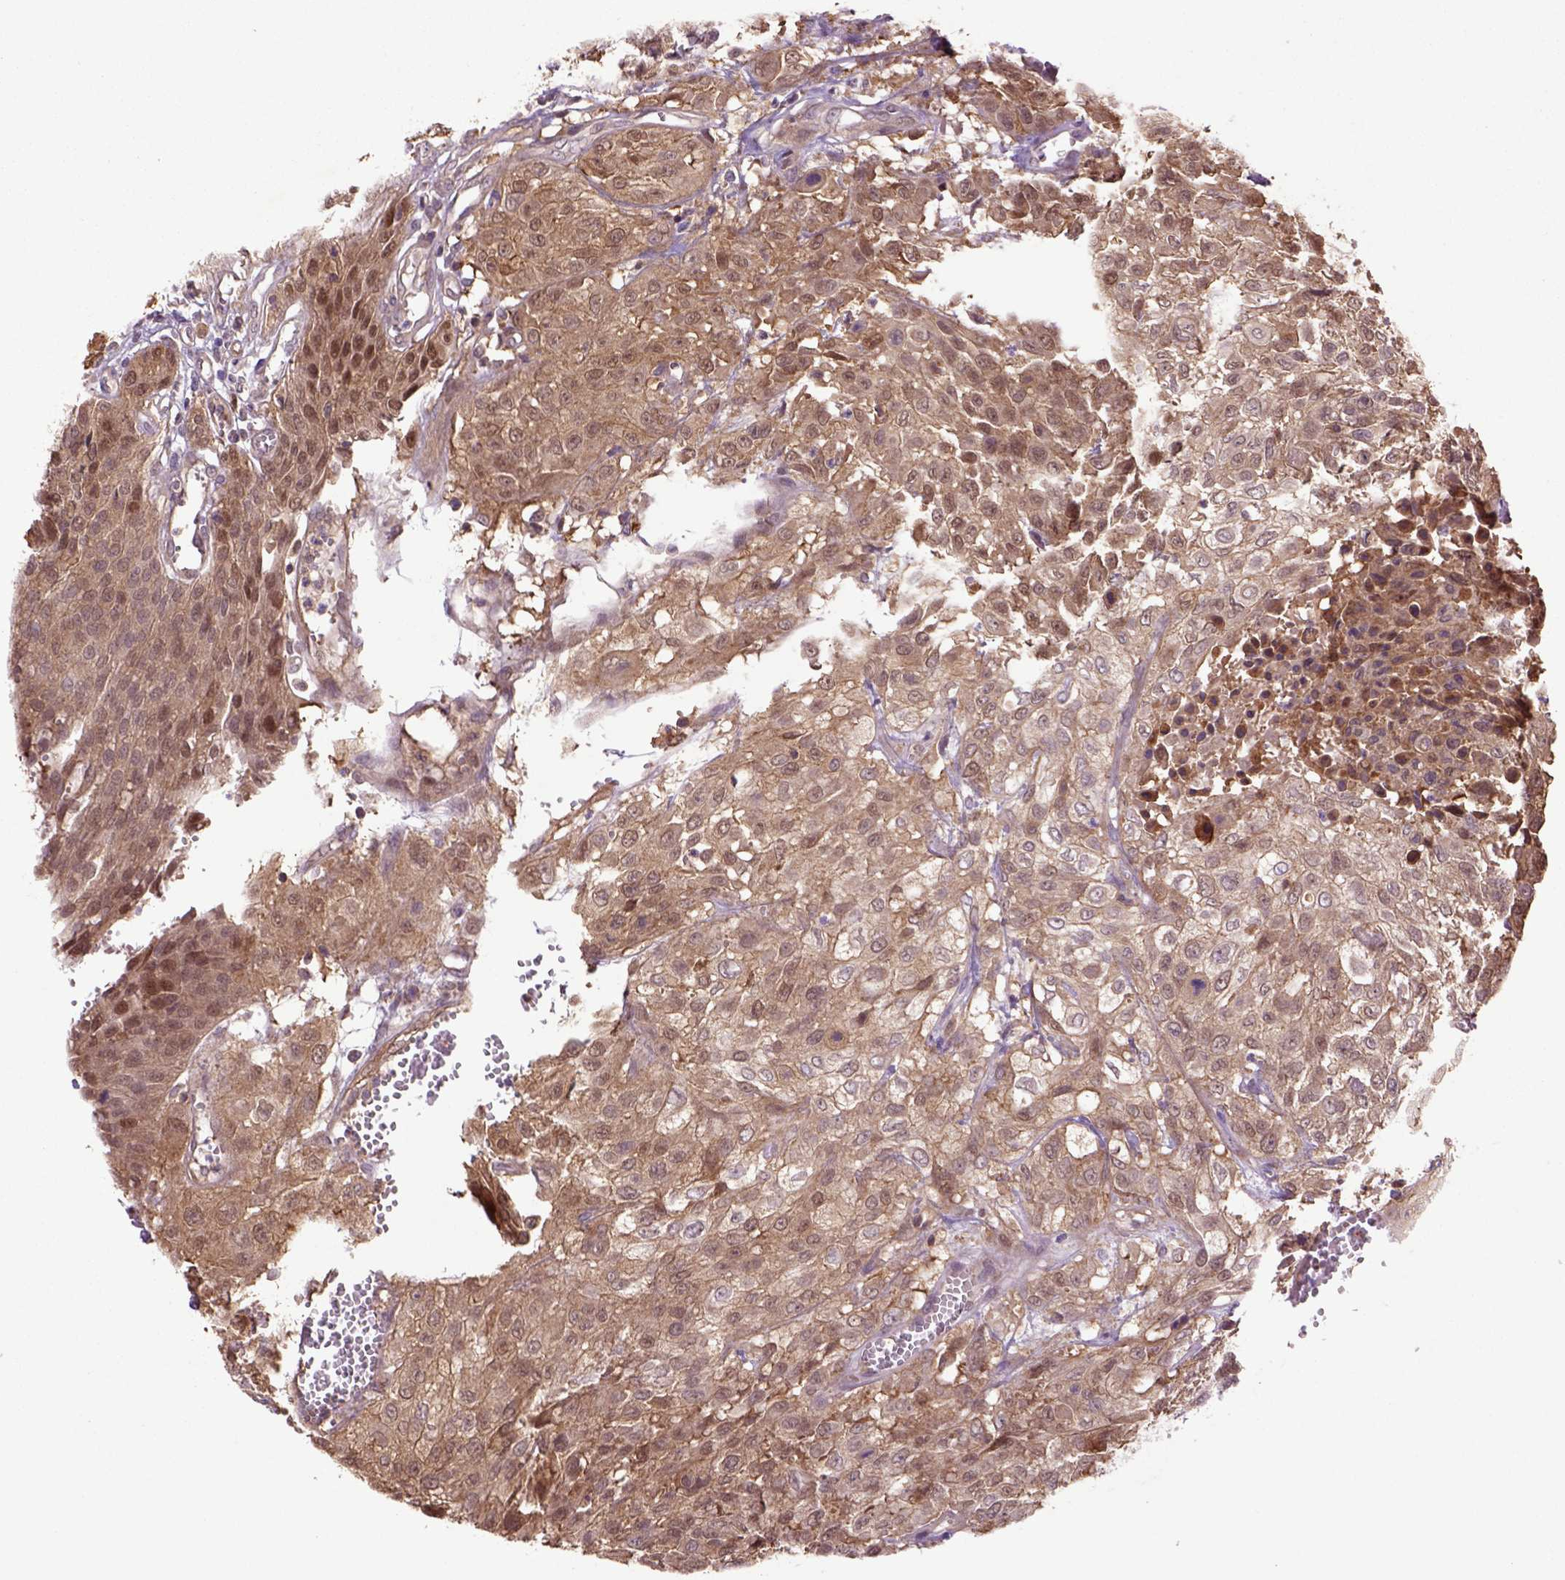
{"staining": {"intensity": "moderate", "quantity": ">75%", "location": "cytoplasmic/membranous,nuclear"}, "tissue": "urothelial cancer", "cell_type": "Tumor cells", "image_type": "cancer", "snomed": [{"axis": "morphology", "description": "Urothelial carcinoma, High grade"}, {"axis": "topography", "description": "Urinary bladder"}], "caption": "Brown immunohistochemical staining in urothelial cancer demonstrates moderate cytoplasmic/membranous and nuclear positivity in approximately >75% of tumor cells. The protein of interest is shown in brown color, while the nuclei are stained blue.", "gene": "HSPBP1", "patient": {"sex": "male", "age": 57}}